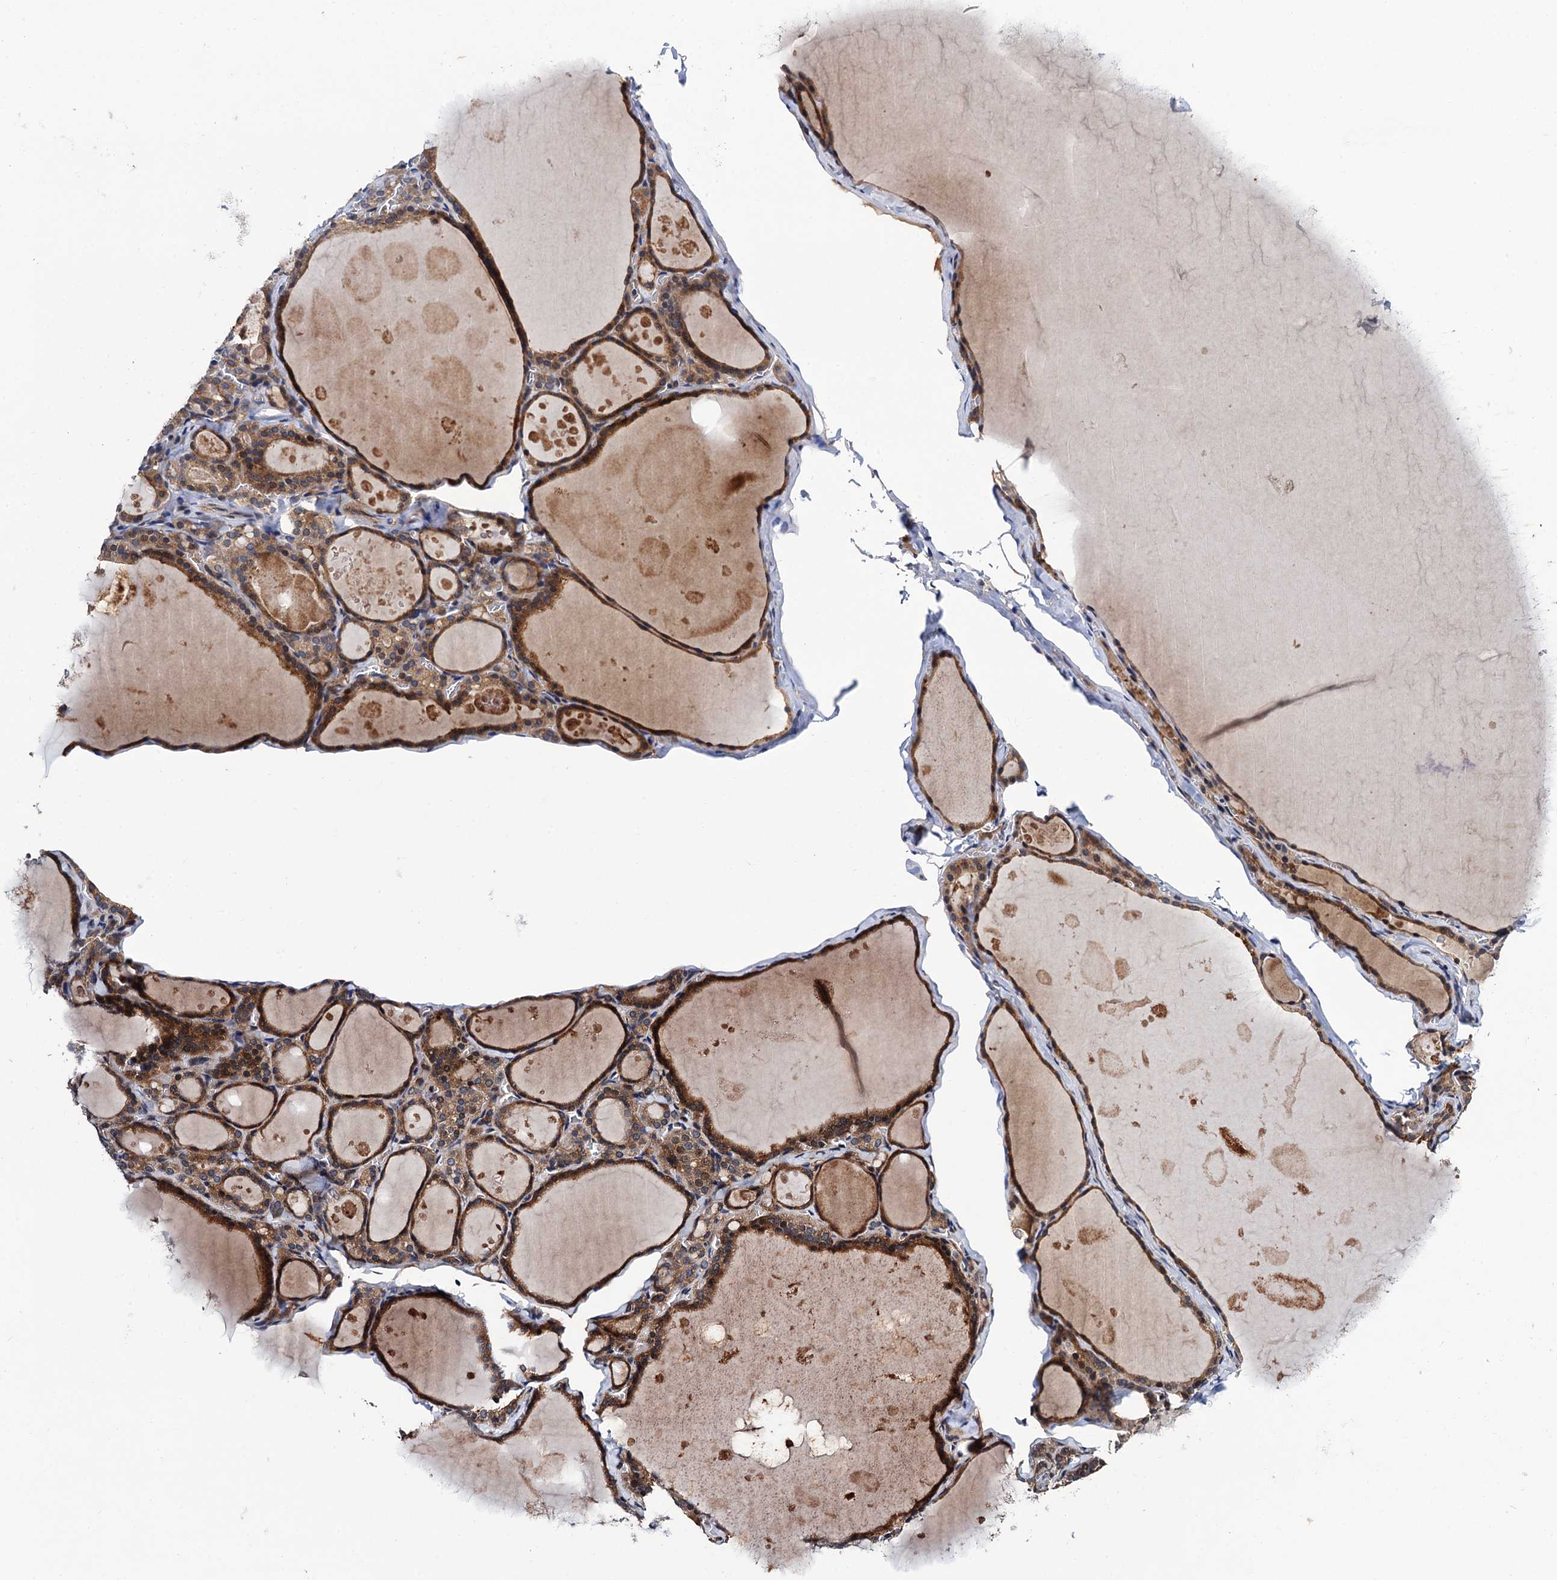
{"staining": {"intensity": "moderate", "quantity": ">75%", "location": "cytoplasmic/membranous"}, "tissue": "thyroid gland", "cell_type": "Glandular cells", "image_type": "normal", "snomed": [{"axis": "morphology", "description": "Normal tissue, NOS"}, {"axis": "topography", "description": "Thyroid gland"}], "caption": "DAB (3,3'-diaminobenzidine) immunohistochemical staining of unremarkable human thyroid gland exhibits moderate cytoplasmic/membranous protein expression in about >75% of glandular cells. The staining was performed using DAB (3,3'-diaminobenzidine), with brown indicating positive protein expression. Nuclei are stained blue with hematoxylin.", "gene": "VPS35", "patient": {"sex": "male", "age": 56}}